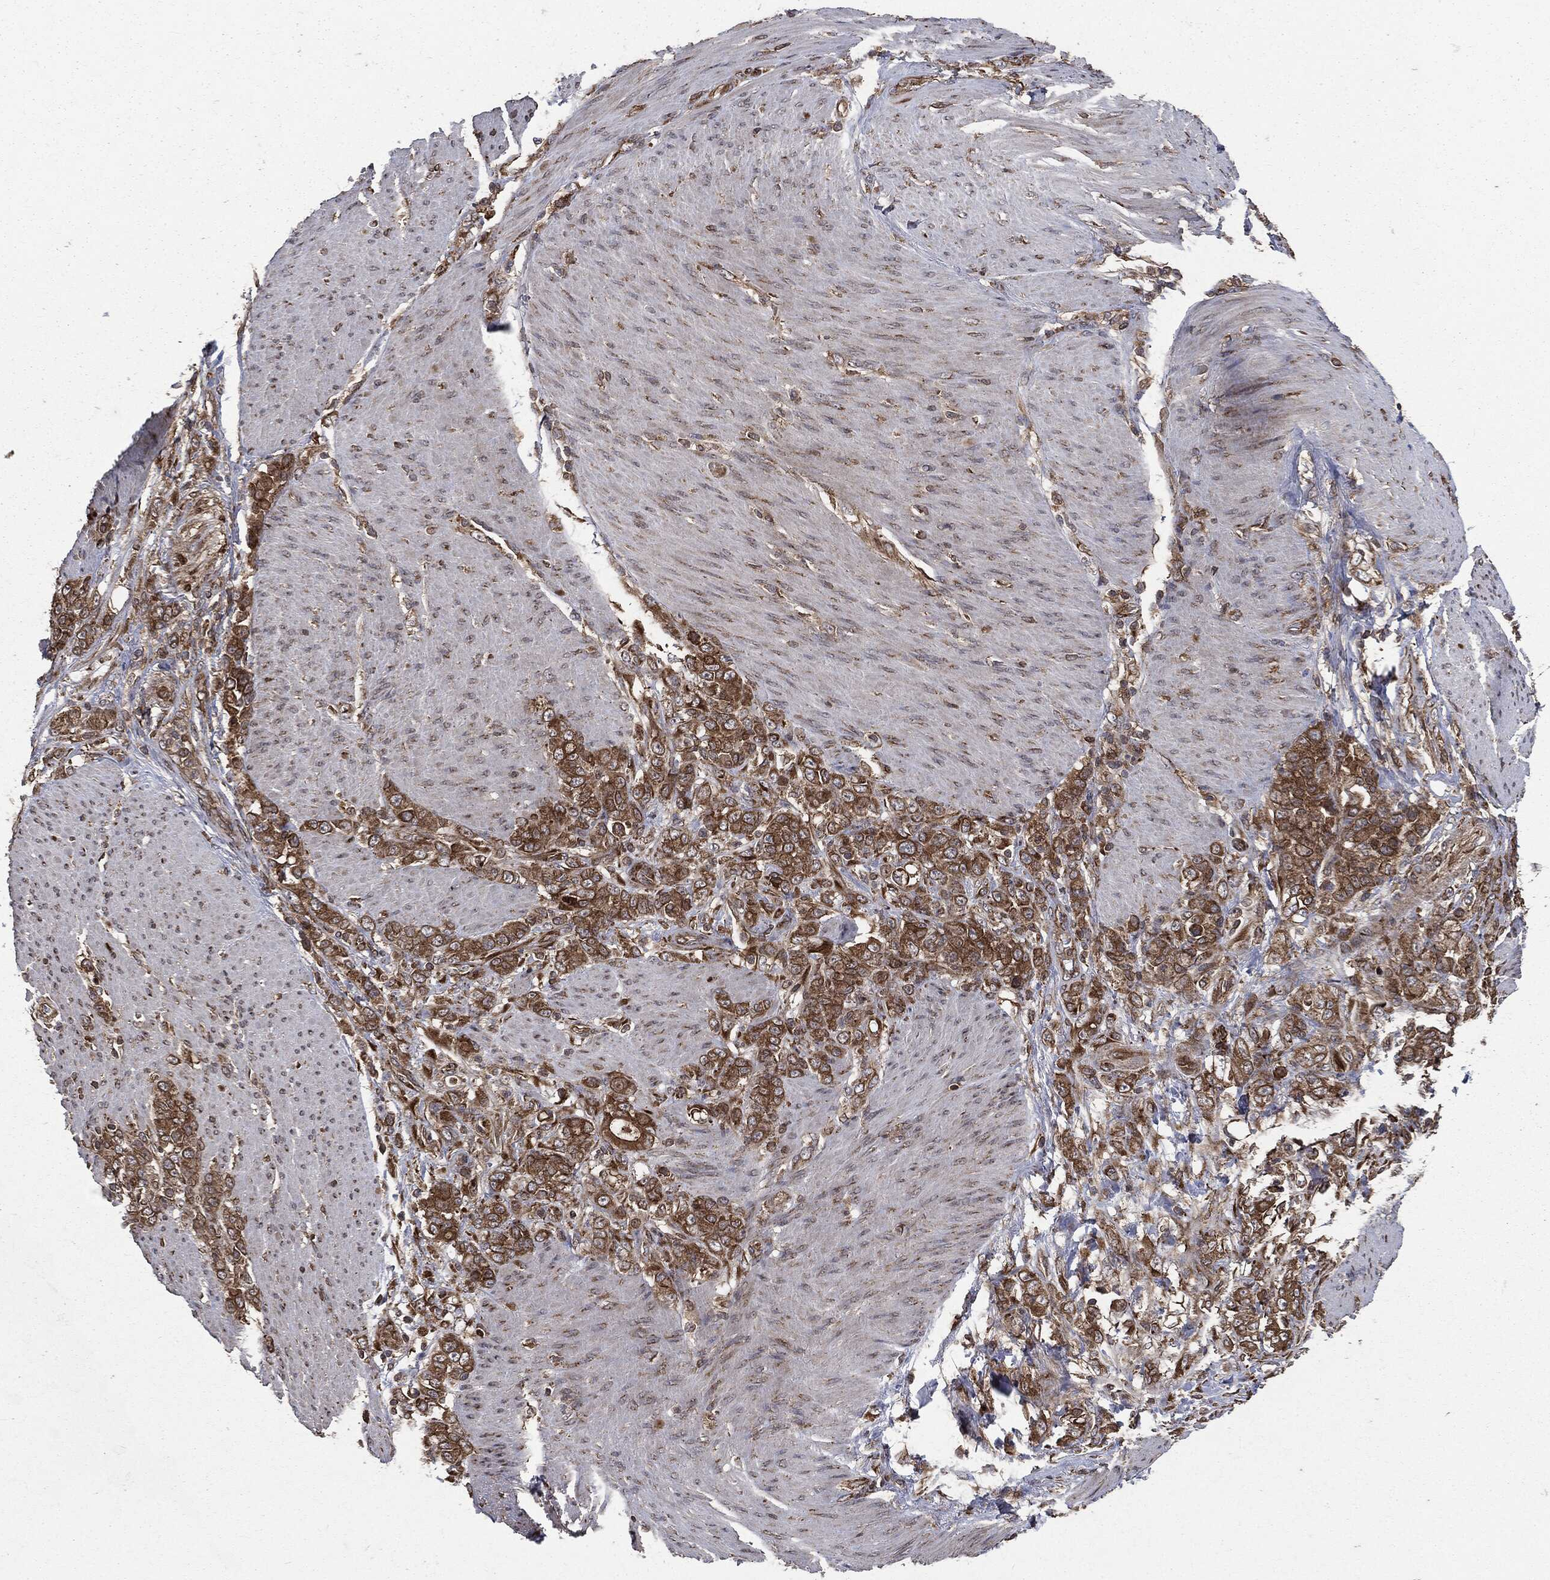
{"staining": {"intensity": "strong", "quantity": ">75%", "location": "cytoplasmic/membranous"}, "tissue": "stomach cancer", "cell_type": "Tumor cells", "image_type": "cancer", "snomed": [{"axis": "morphology", "description": "Adenocarcinoma, NOS"}, {"axis": "topography", "description": "Stomach"}], "caption": "This photomicrograph displays stomach adenocarcinoma stained with immunohistochemistry (IHC) to label a protein in brown. The cytoplasmic/membranous of tumor cells show strong positivity for the protein. Nuclei are counter-stained blue.", "gene": "PLOD3", "patient": {"sex": "female", "age": 79}}